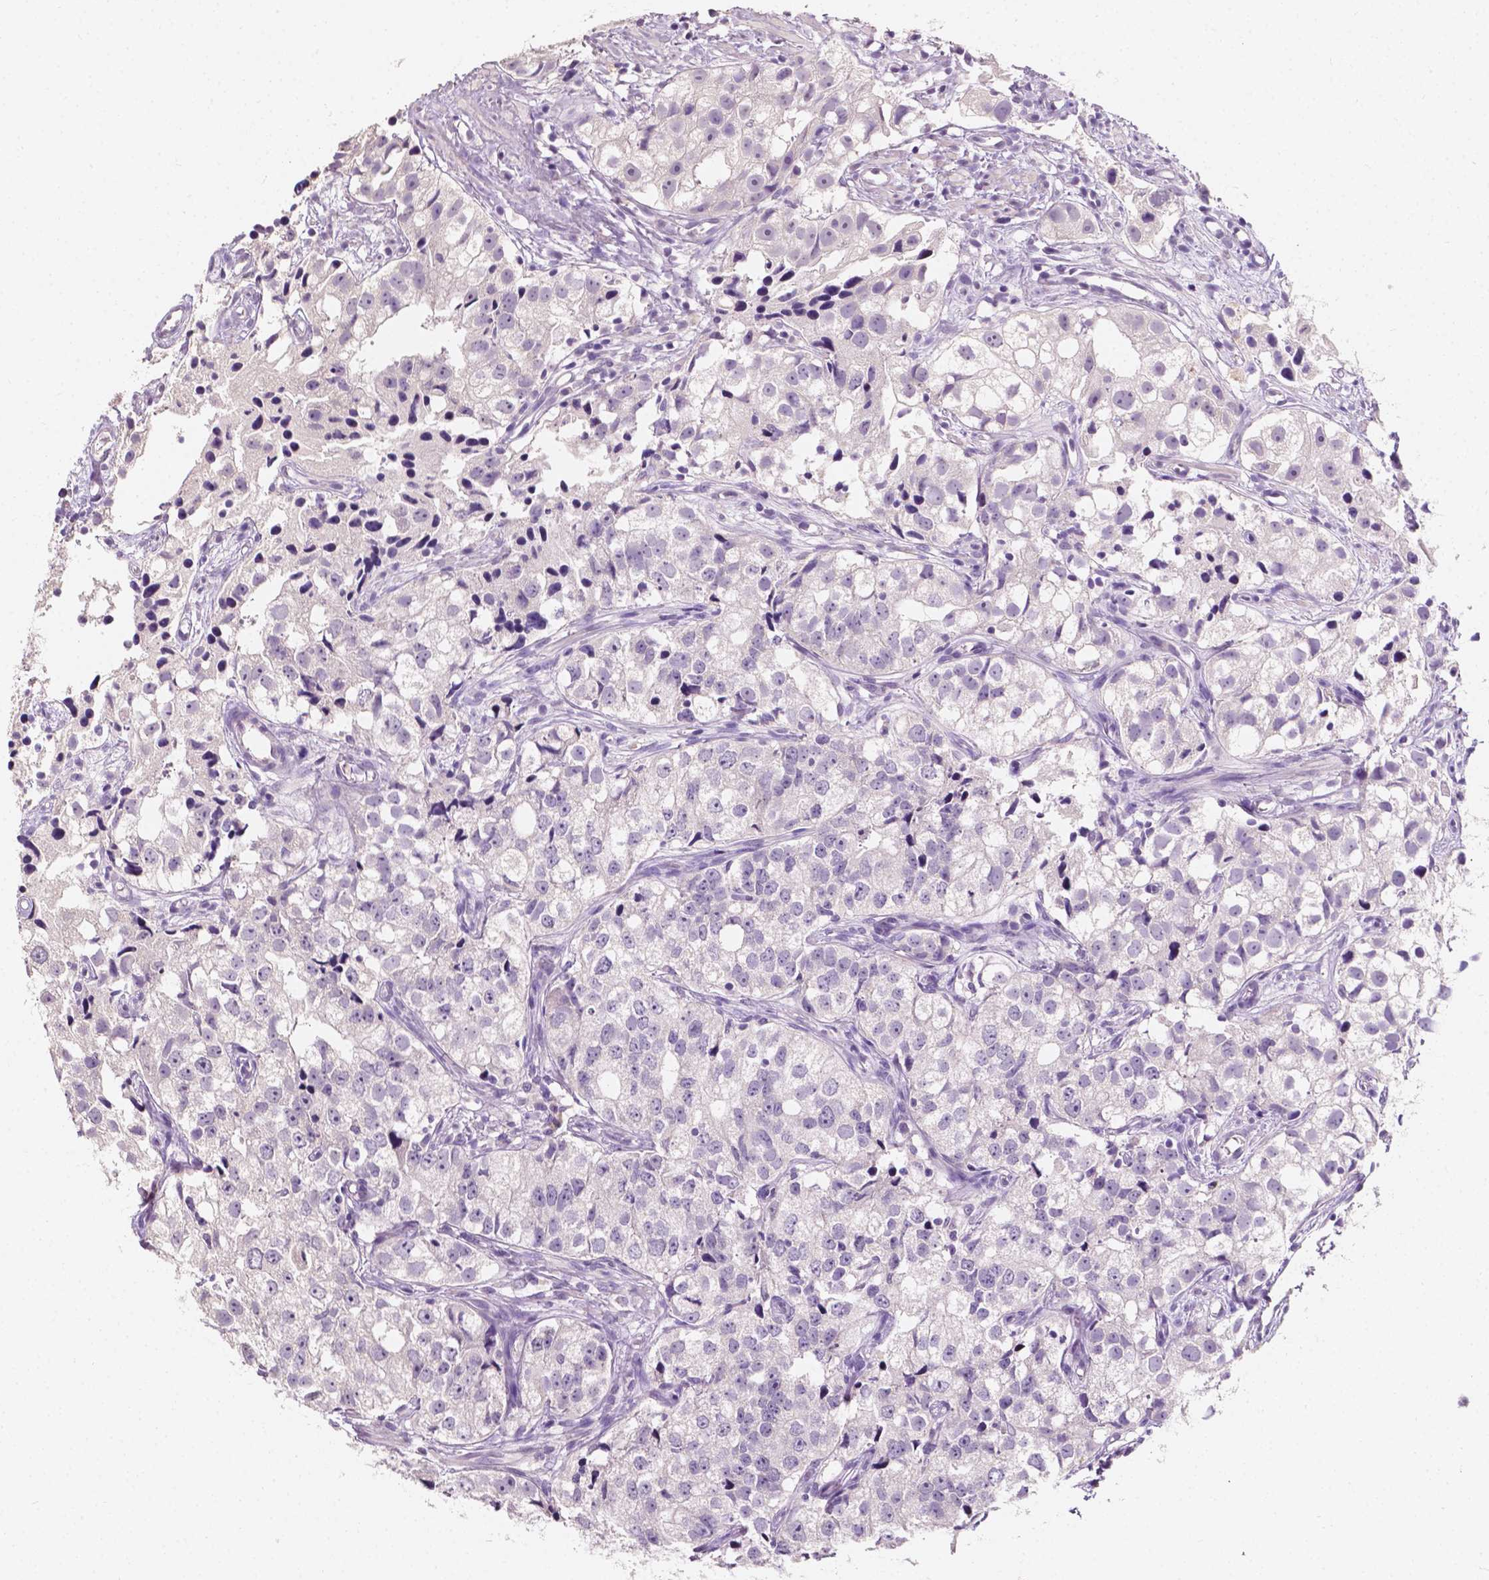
{"staining": {"intensity": "negative", "quantity": "none", "location": "none"}, "tissue": "prostate cancer", "cell_type": "Tumor cells", "image_type": "cancer", "snomed": [{"axis": "morphology", "description": "Adenocarcinoma, High grade"}, {"axis": "topography", "description": "Prostate"}], "caption": "Protein analysis of adenocarcinoma (high-grade) (prostate) exhibits no significant positivity in tumor cells. (DAB immunohistochemistry with hematoxylin counter stain).", "gene": "TAL1", "patient": {"sex": "male", "age": 68}}